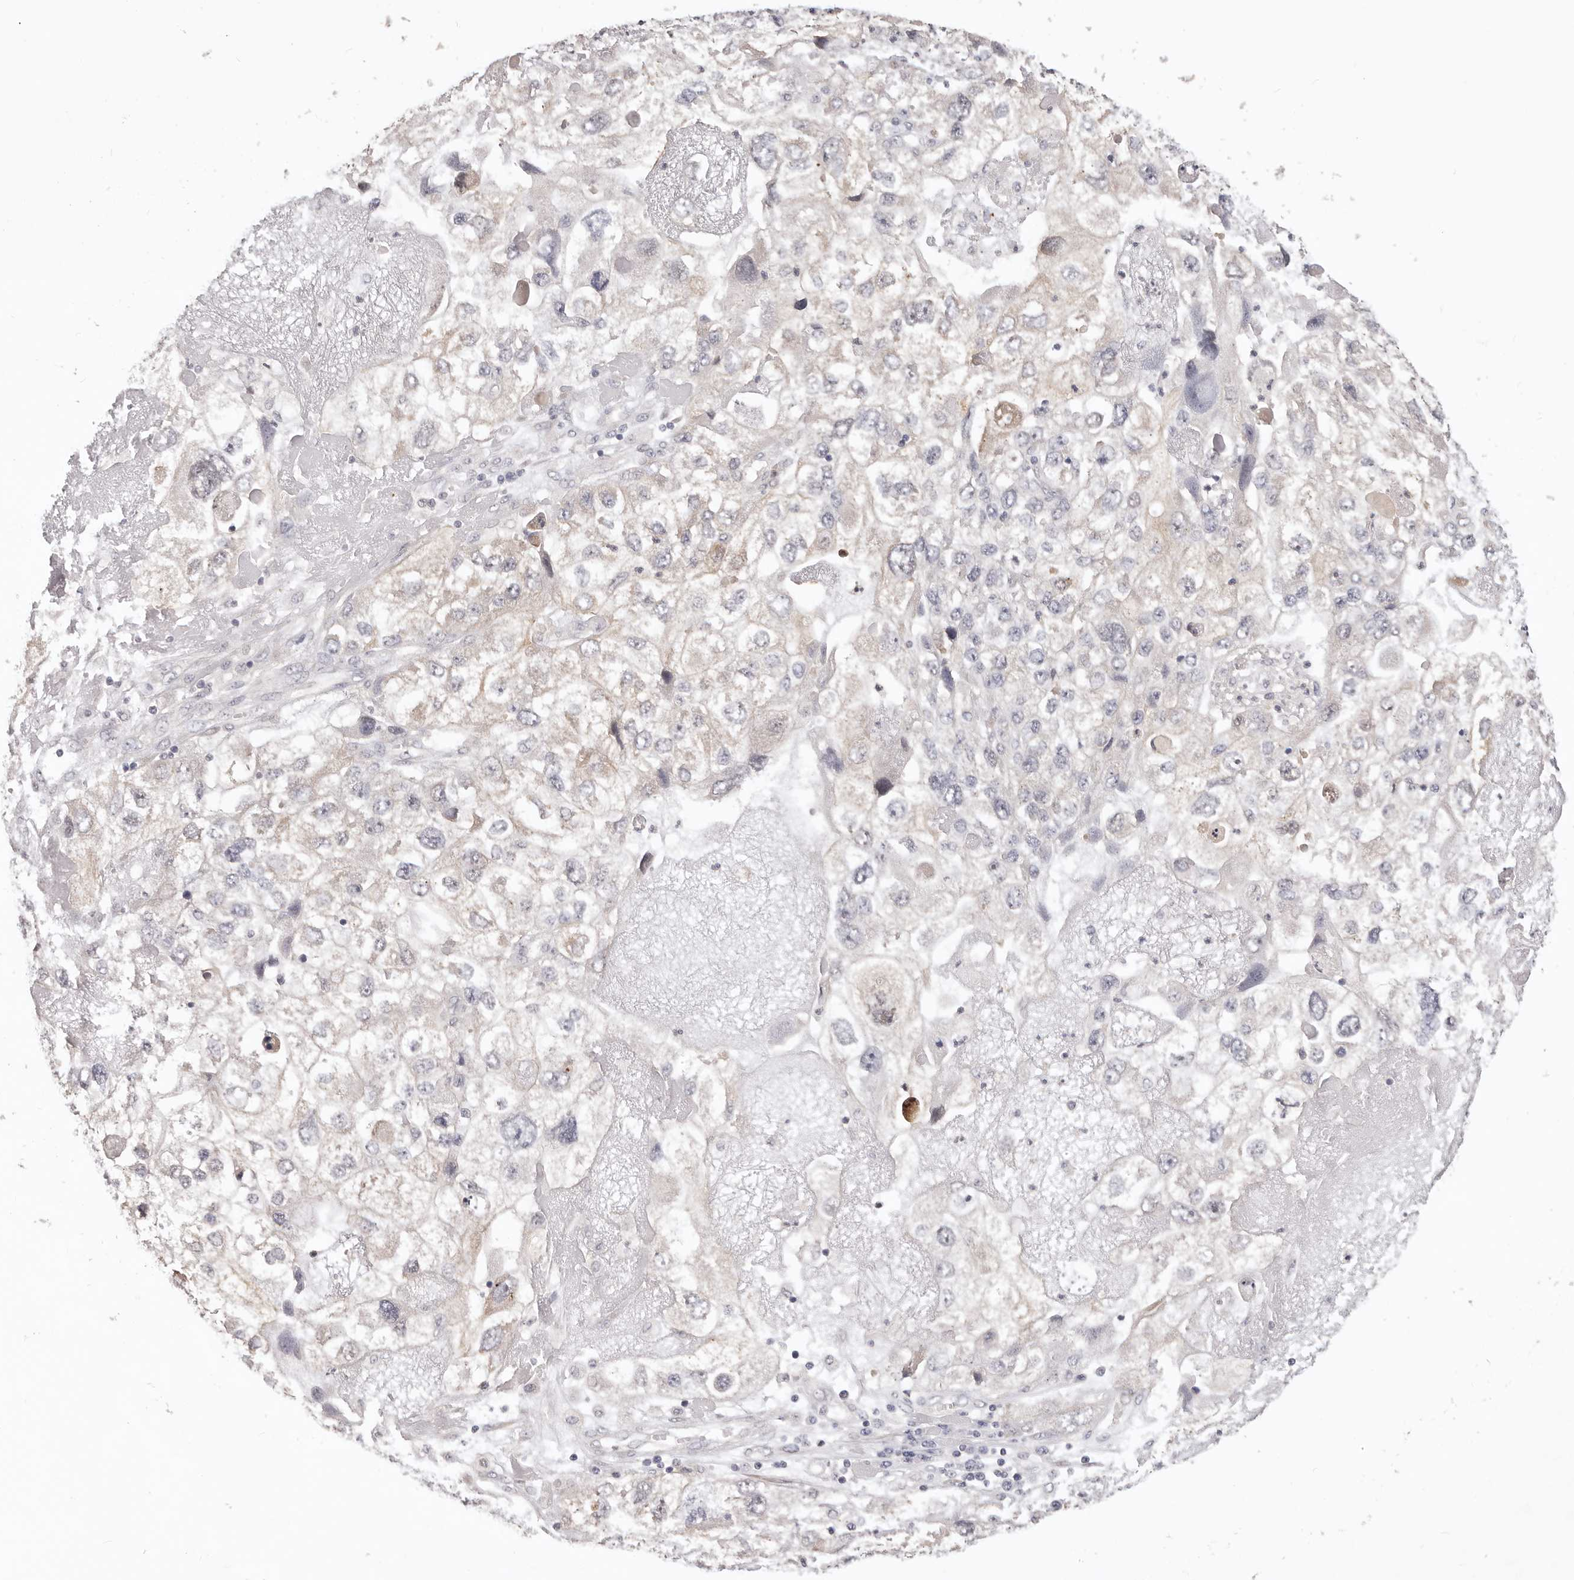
{"staining": {"intensity": "negative", "quantity": "none", "location": "none"}, "tissue": "endometrial cancer", "cell_type": "Tumor cells", "image_type": "cancer", "snomed": [{"axis": "morphology", "description": "Adenocarcinoma, NOS"}, {"axis": "topography", "description": "Endometrium"}], "caption": "The immunohistochemistry micrograph has no significant positivity in tumor cells of adenocarcinoma (endometrial) tissue.", "gene": "GGPS1", "patient": {"sex": "female", "age": 49}}